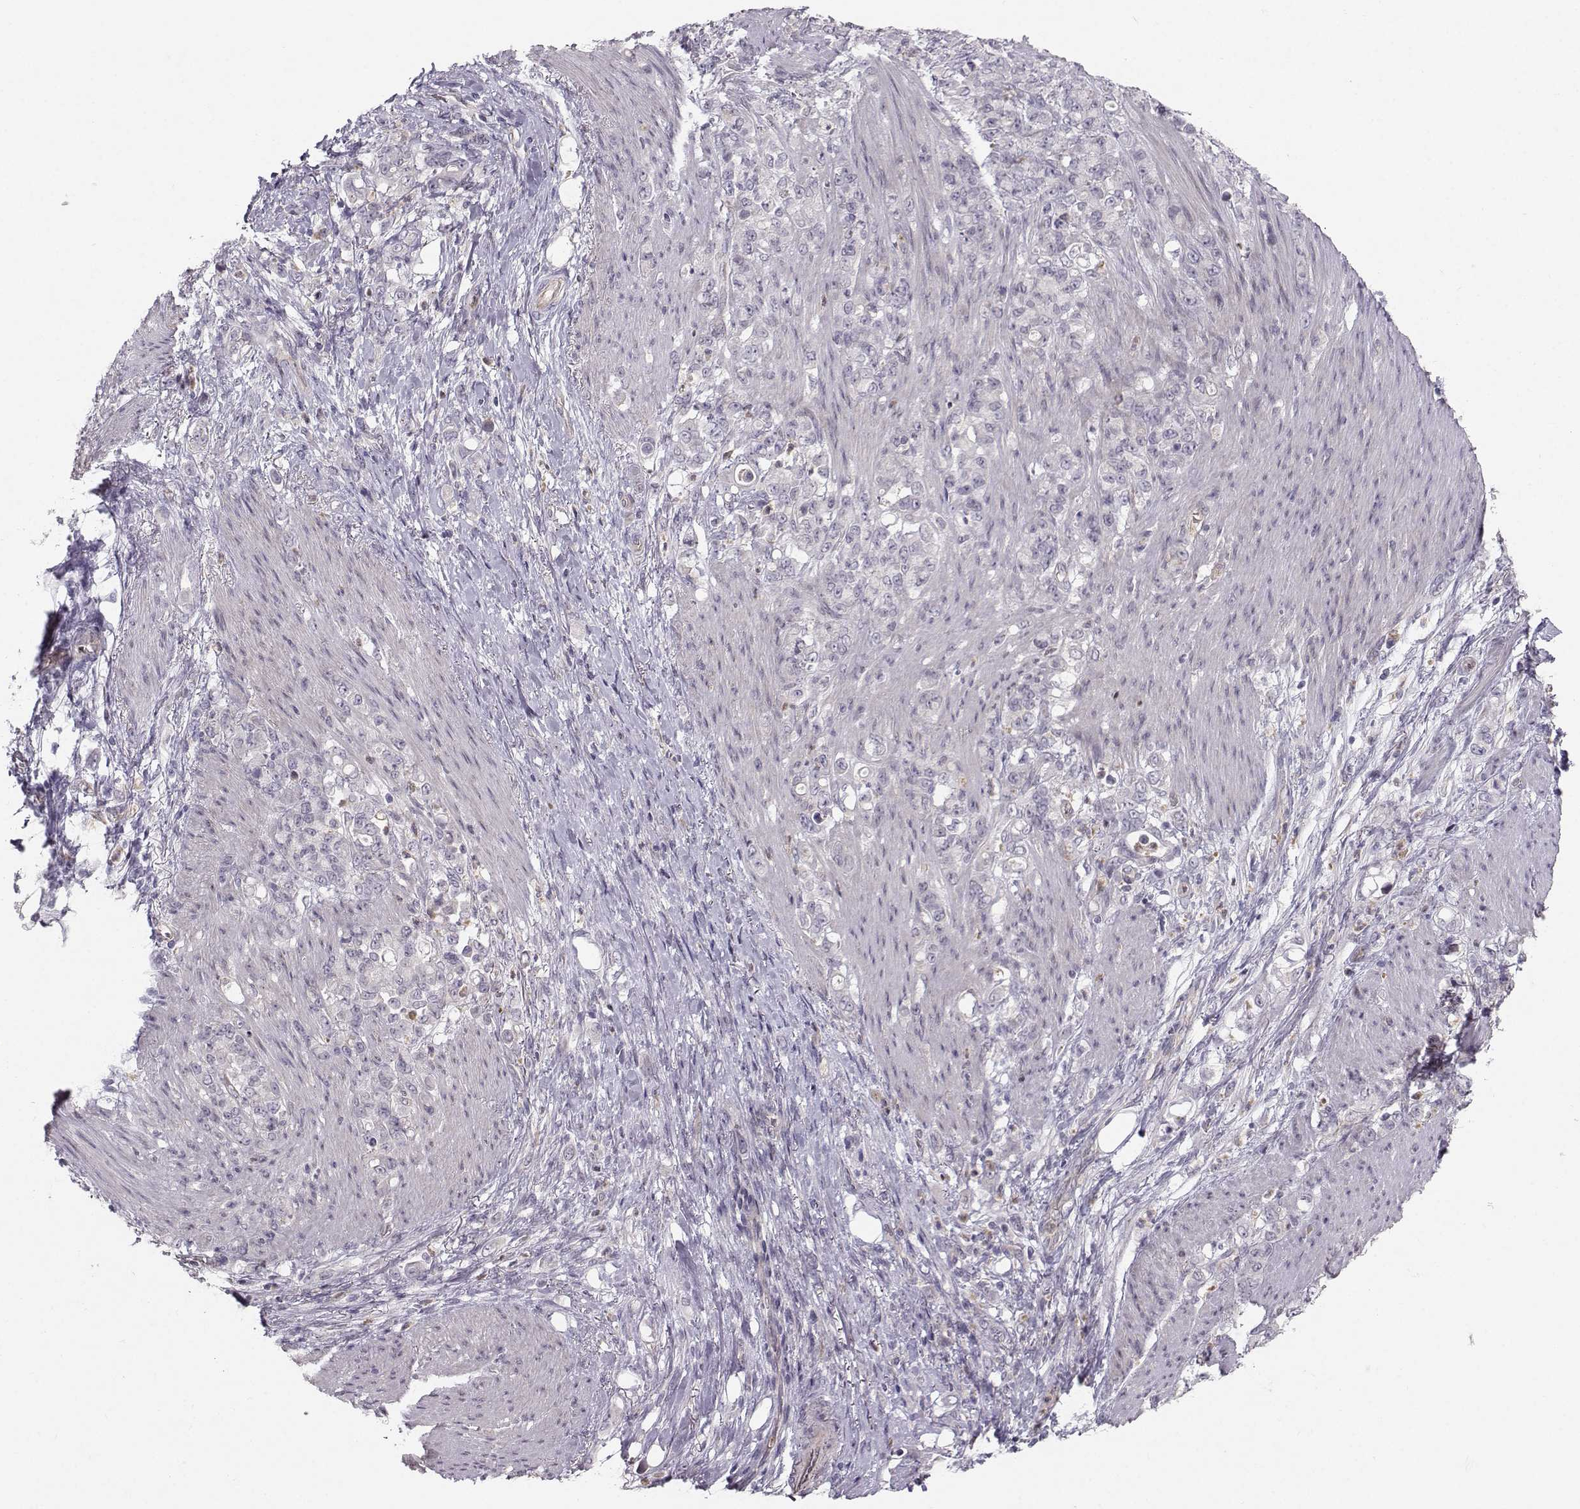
{"staining": {"intensity": "negative", "quantity": "none", "location": "none"}, "tissue": "stomach cancer", "cell_type": "Tumor cells", "image_type": "cancer", "snomed": [{"axis": "morphology", "description": "Adenocarcinoma, NOS"}, {"axis": "topography", "description": "Stomach"}], "caption": "The immunohistochemistry (IHC) histopathology image has no significant positivity in tumor cells of stomach adenocarcinoma tissue. (DAB (3,3'-diaminobenzidine) immunohistochemistry, high magnification).", "gene": "OPRD1", "patient": {"sex": "female", "age": 79}}